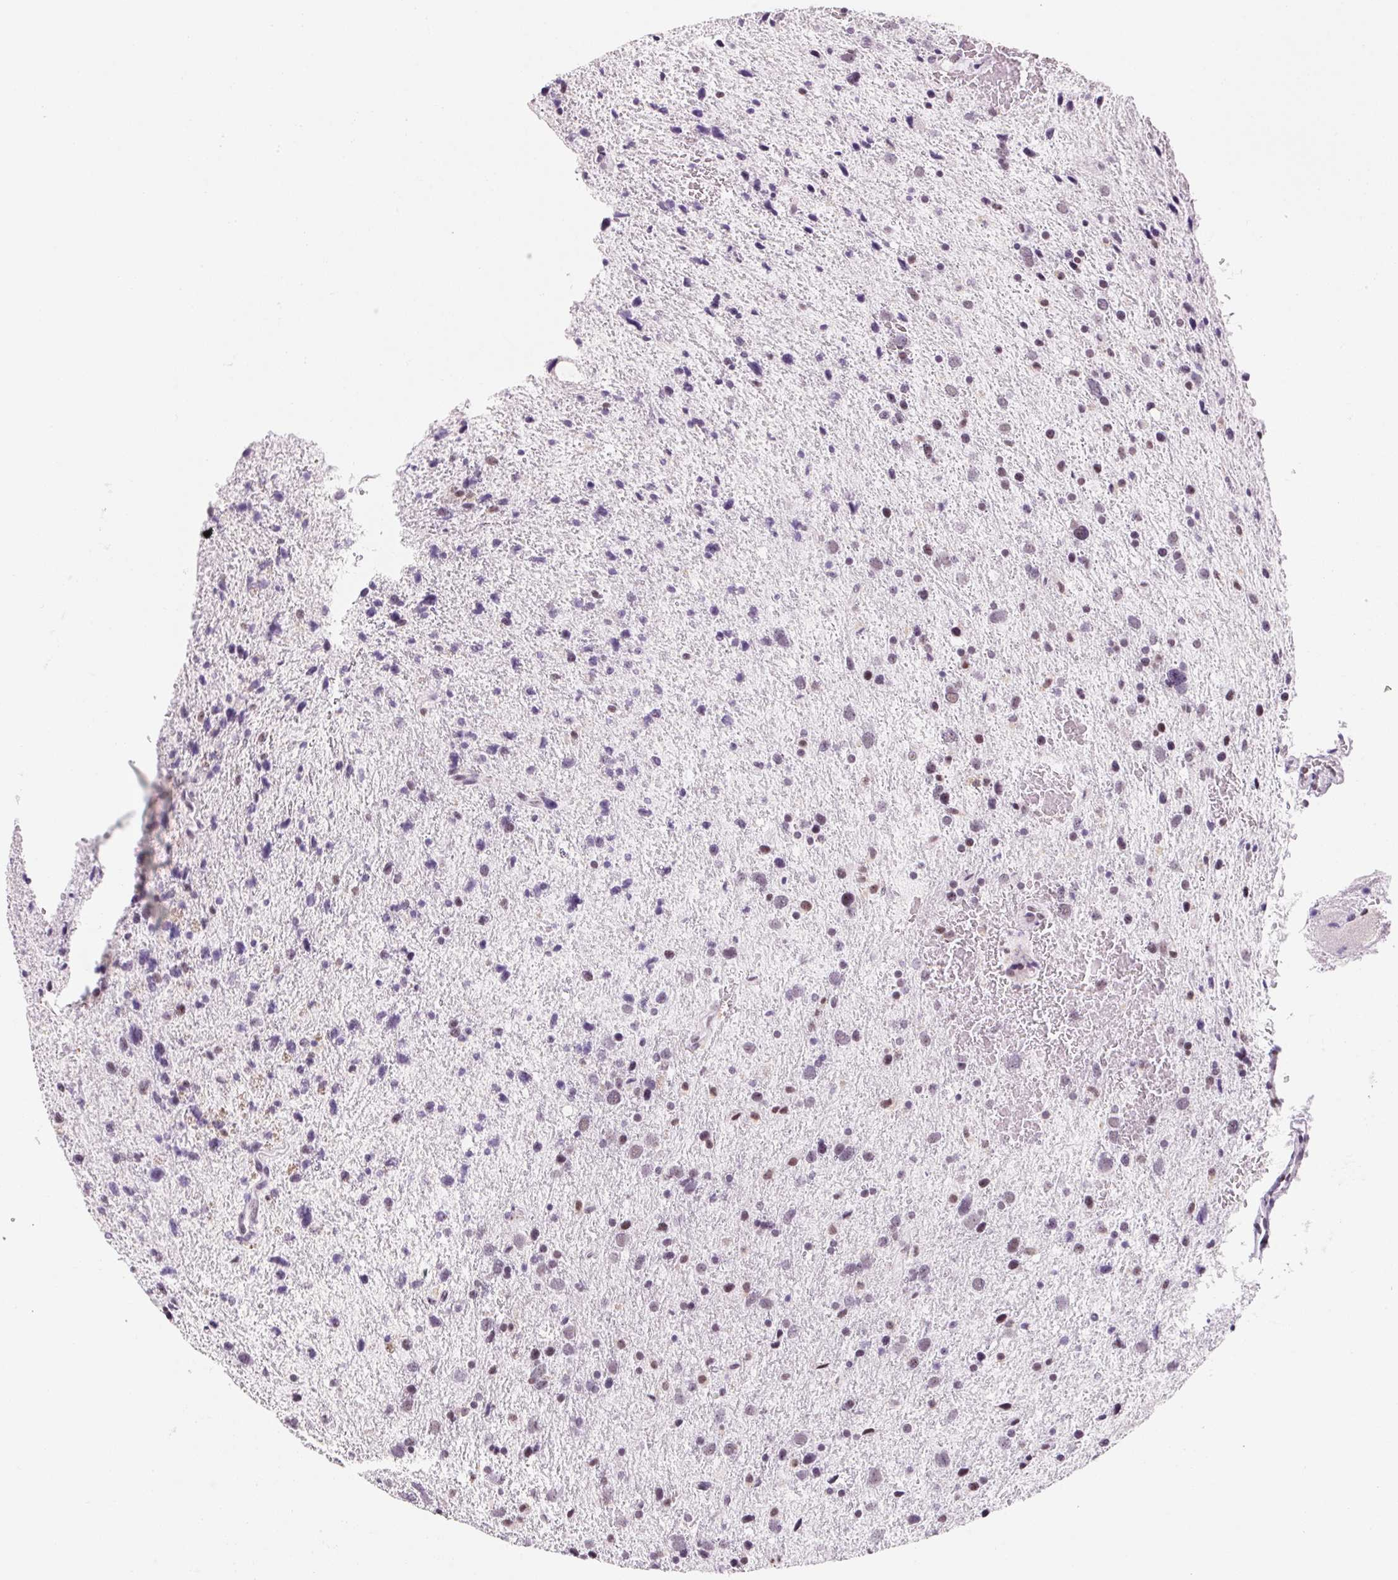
{"staining": {"intensity": "negative", "quantity": "none", "location": "none"}, "tissue": "glioma", "cell_type": "Tumor cells", "image_type": "cancer", "snomed": [{"axis": "morphology", "description": "Glioma, malignant, Low grade"}, {"axis": "topography", "description": "Brain"}], "caption": "The image reveals no staining of tumor cells in glioma.", "gene": "ZIC4", "patient": {"sex": "female", "age": 55}}